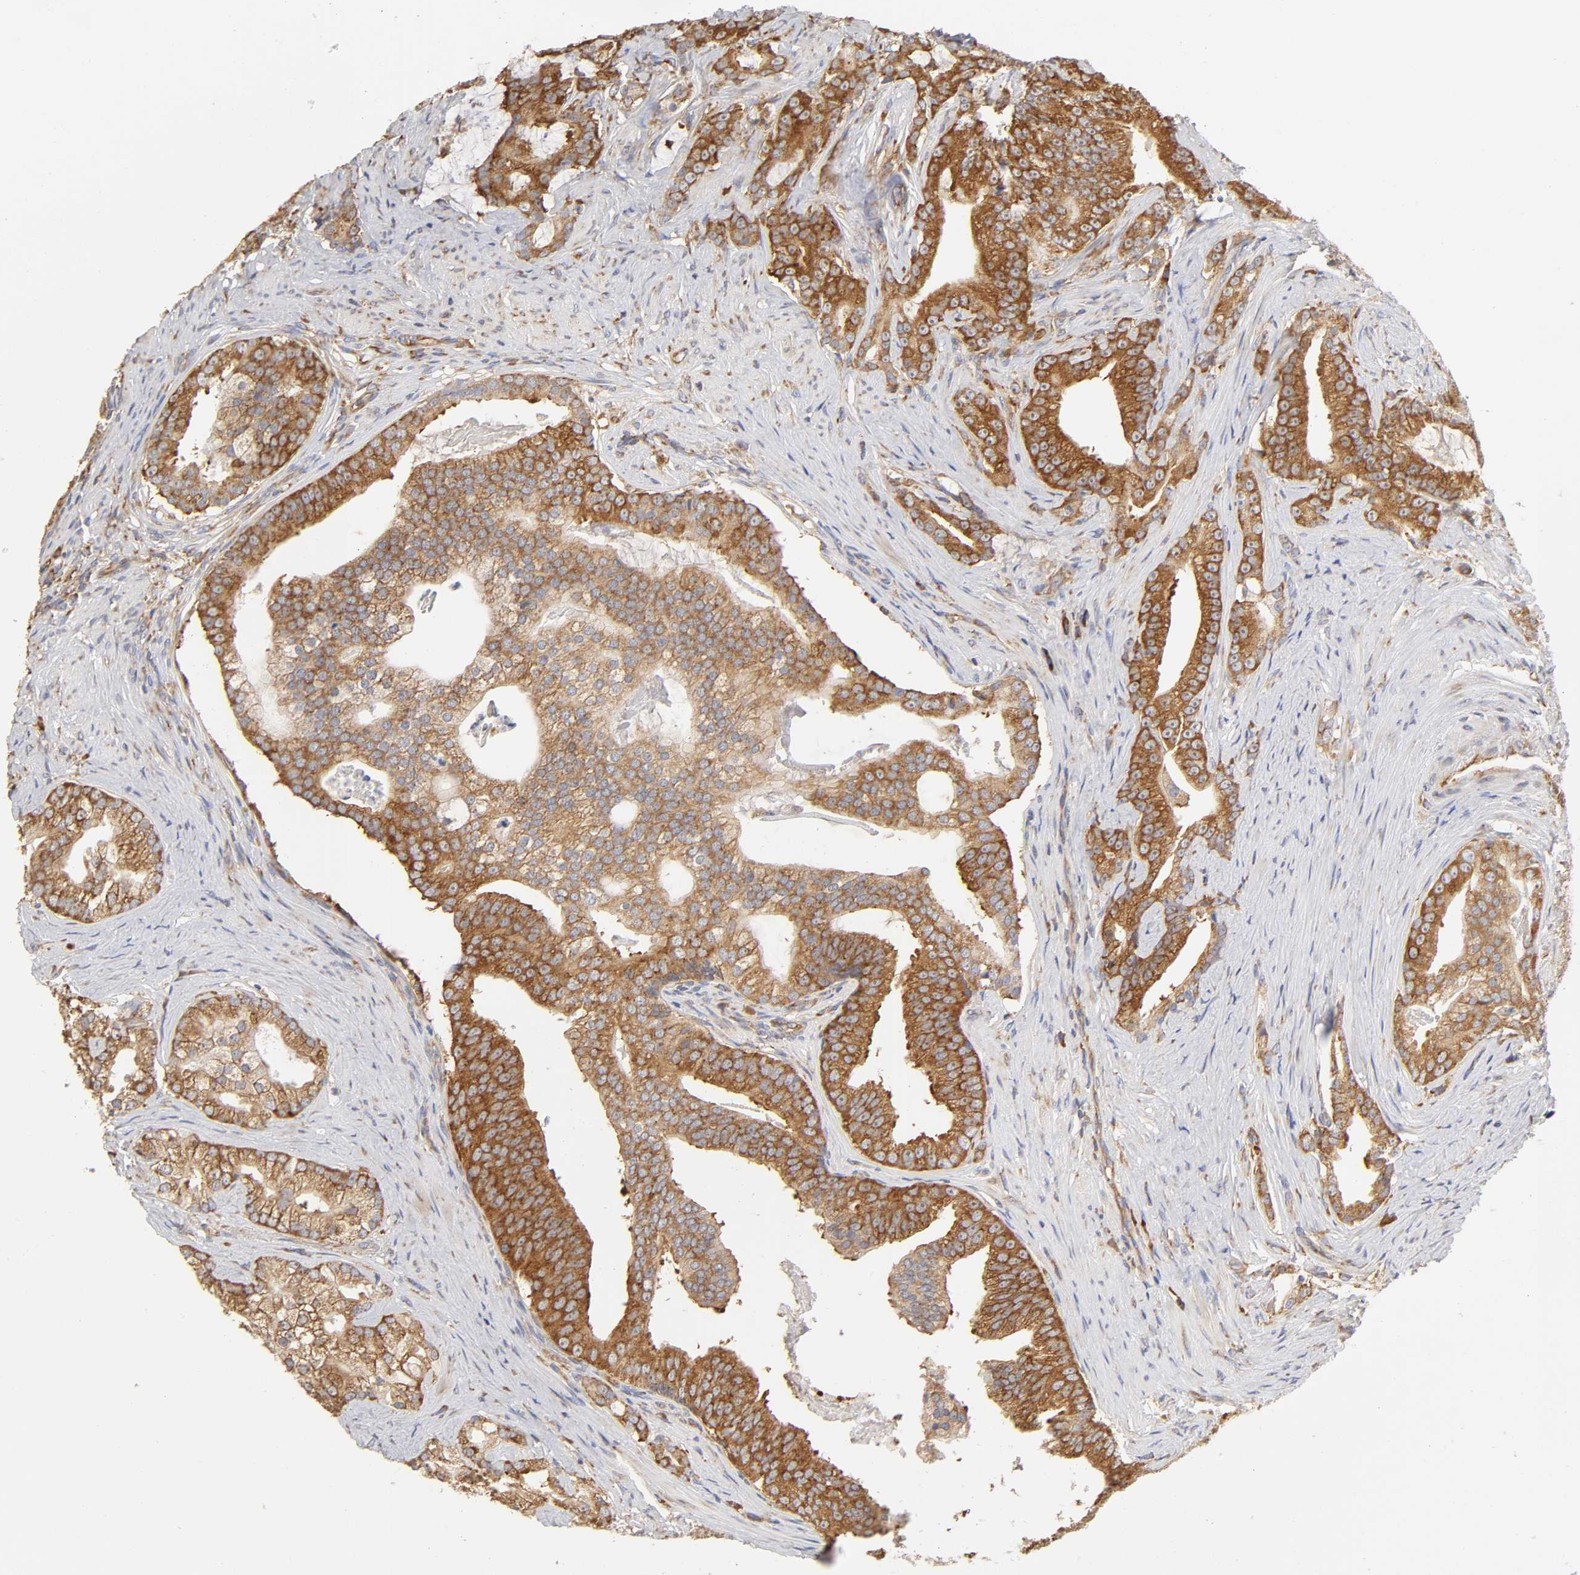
{"staining": {"intensity": "strong", "quantity": ">75%", "location": "cytoplasmic/membranous"}, "tissue": "prostate cancer", "cell_type": "Tumor cells", "image_type": "cancer", "snomed": [{"axis": "morphology", "description": "Adenocarcinoma, Low grade"}, {"axis": "topography", "description": "Prostate"}], "caption": "This is an image of IHC staining of prostate cancer, which shows strong expression in the cytoplasmic/membranous of tumor cells.", "gene": "RPL14", "patient": {"sex": "male", "age": 58}}